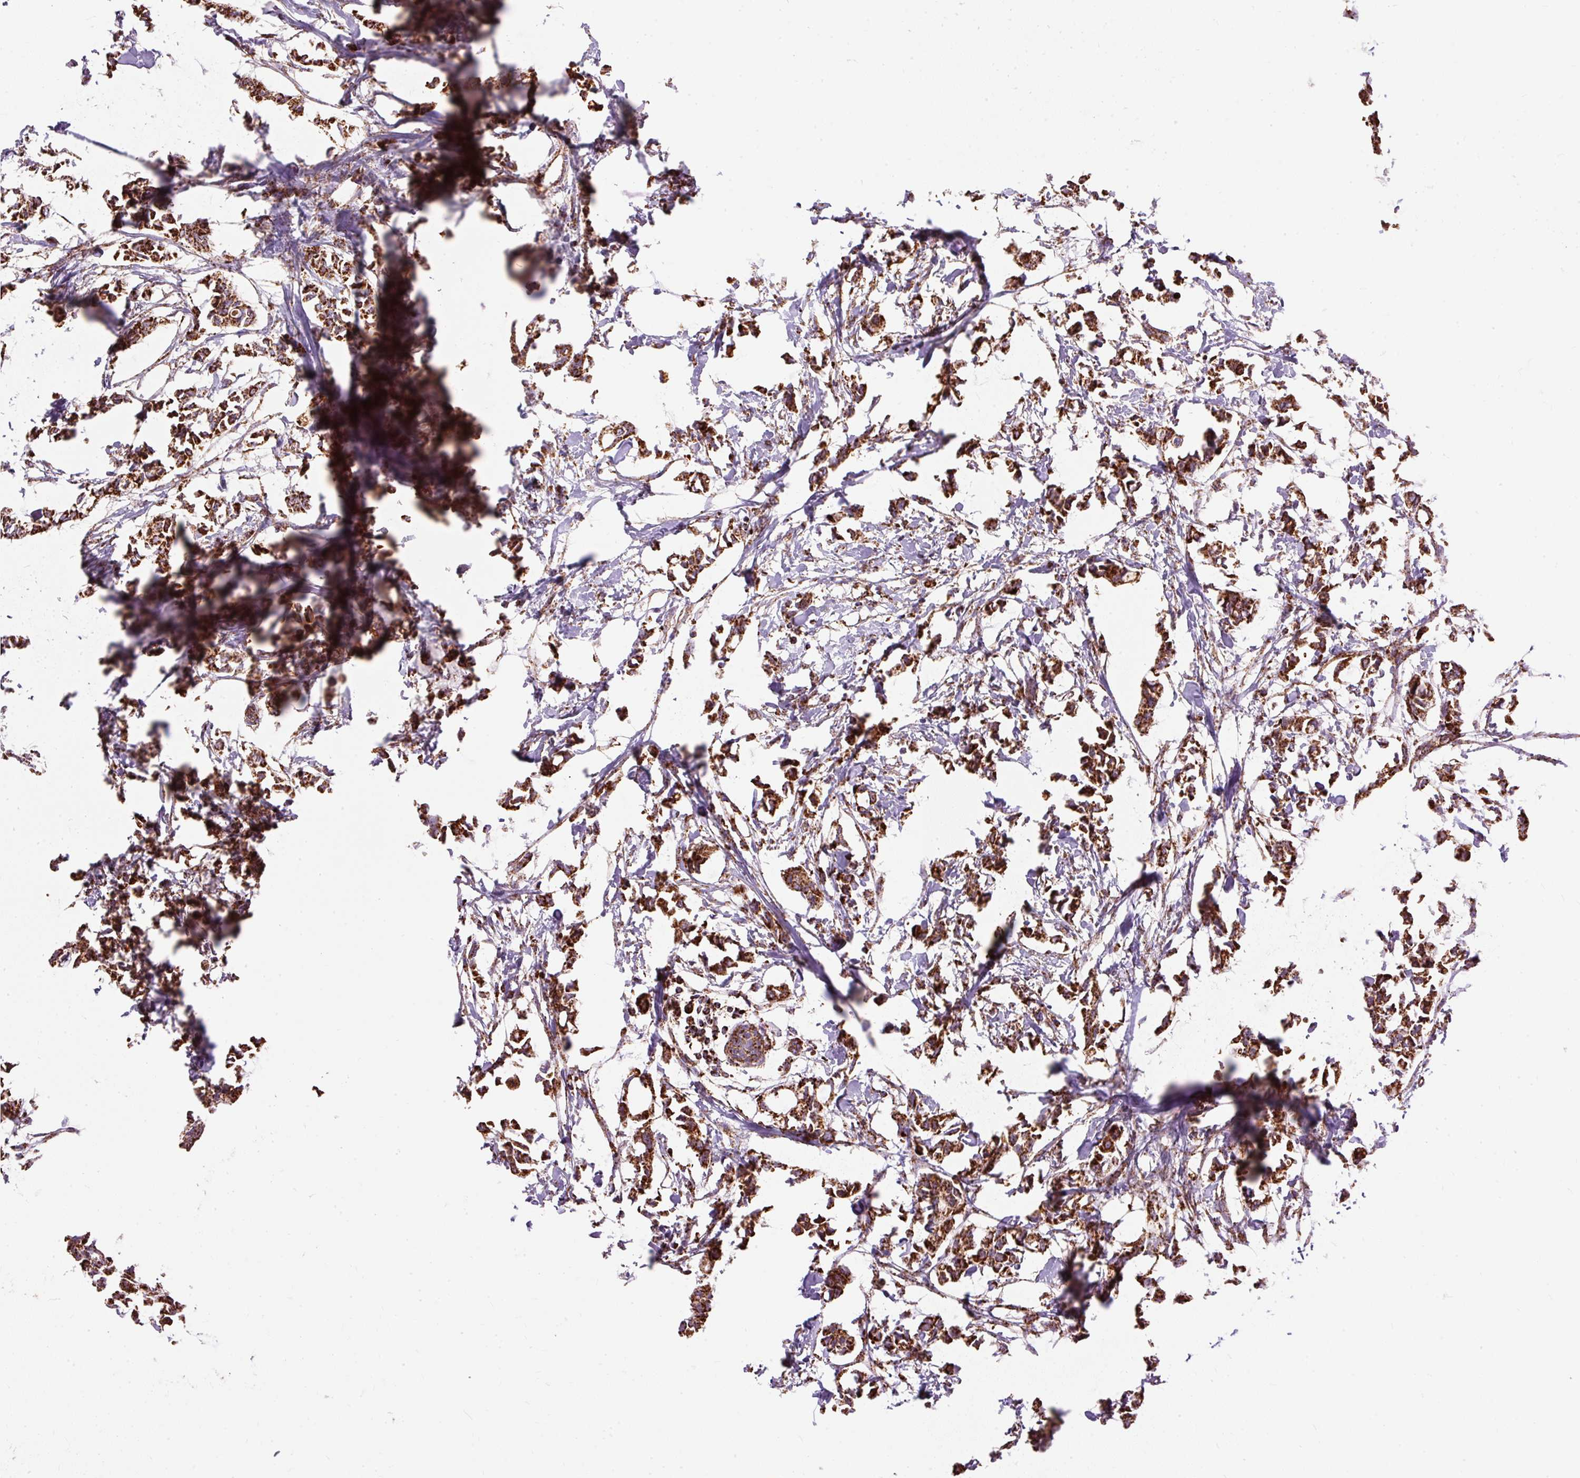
{"staining": {"intensity": "strong", "quantity": ">75%", "location": "cytoplasmic/membranous"}, "tissue": "breast cancer", "cell_type": "Tumor cells", "image_type": "cancer", "snomed": [{"axis": "morphology", "description": "Duct carcinoma"}, {"axis": "topography", "description": "Breast"}], "caption": "Tumor cells exhibit strong cytoplasmic/membranous positivity in about >75% of cells in breast cancer.", "gene": "CEP290", "patient": {"sex": "female", "age": 41}}